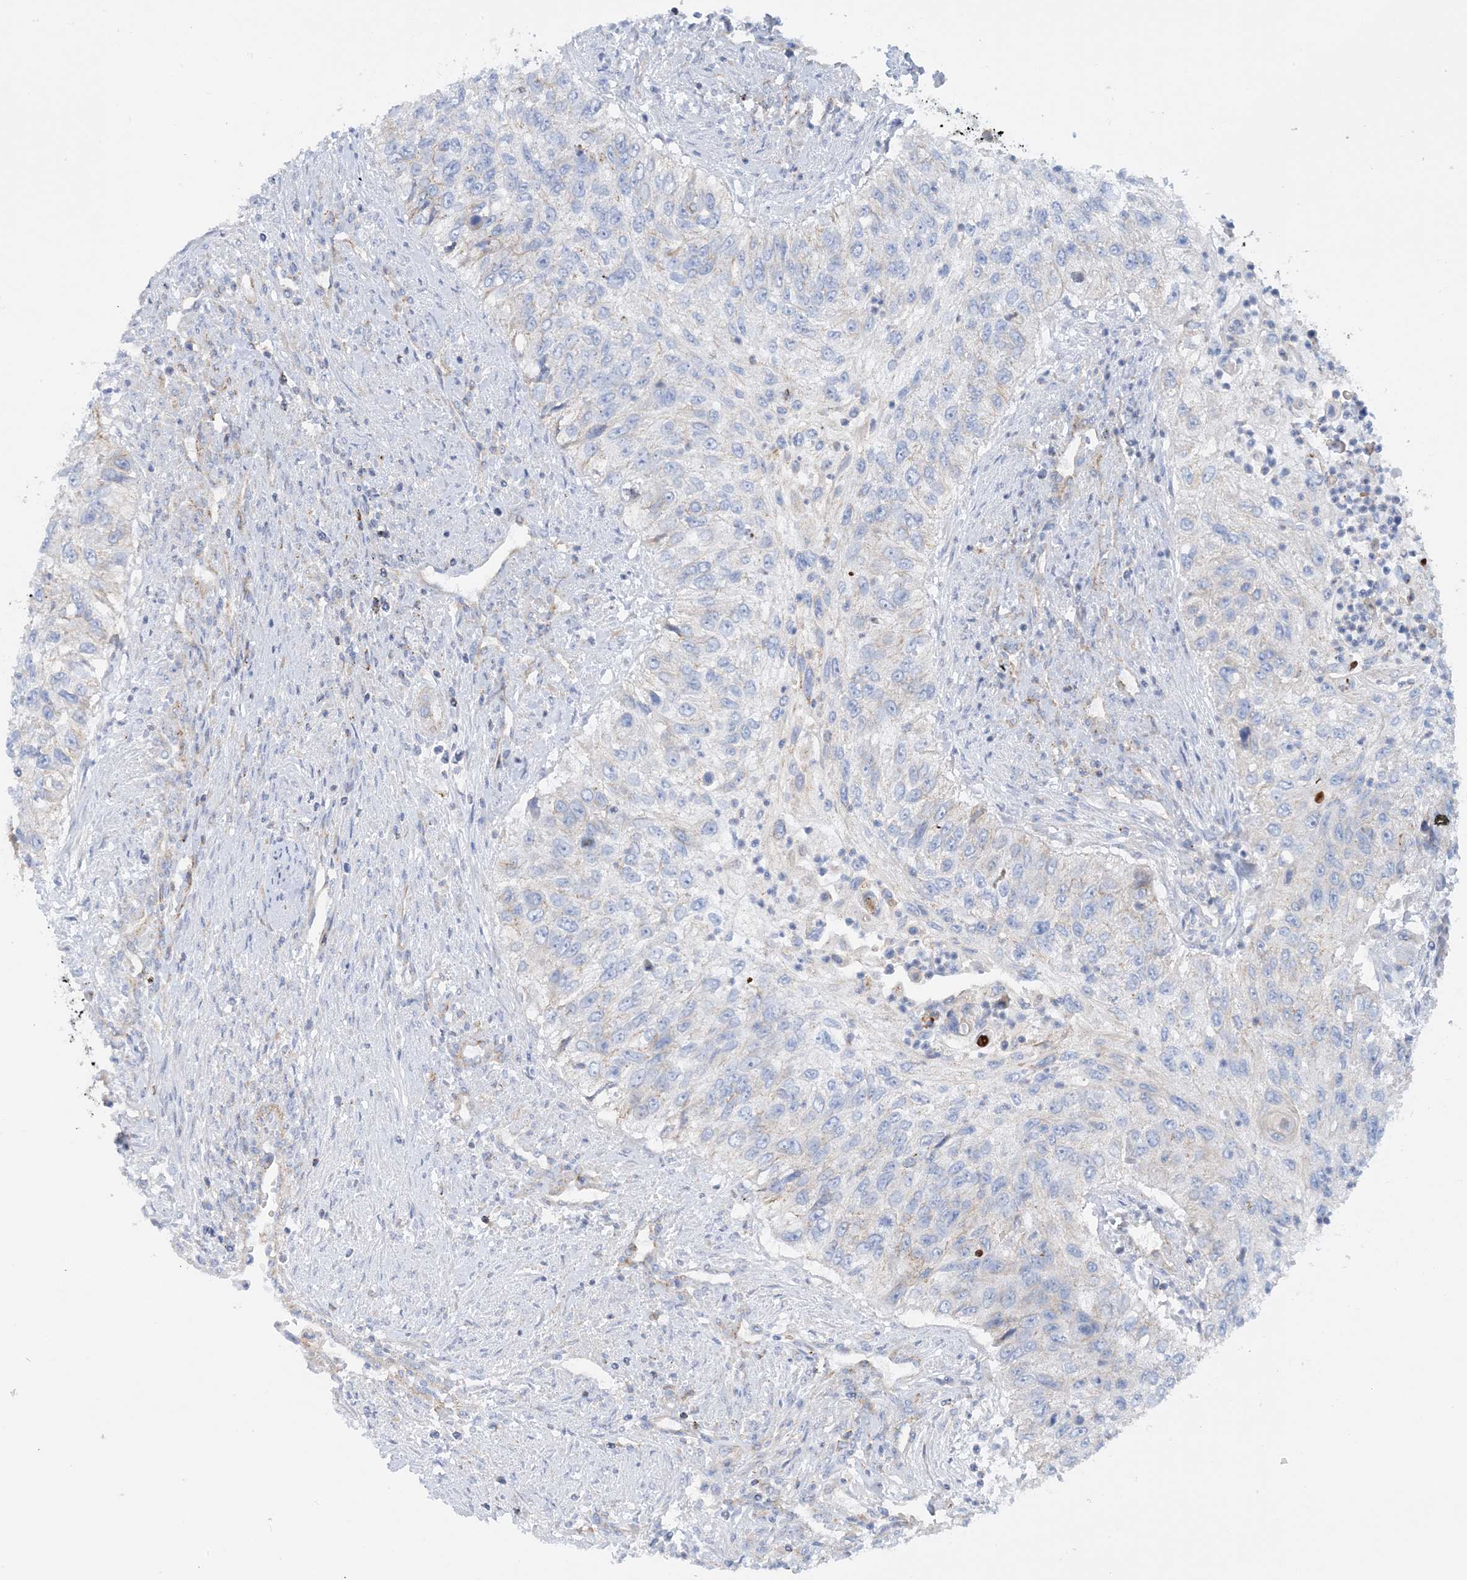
{"staining": {"intensity": "negative", "quantity": "none", "location": "none"}, "tissue": "urothelial cancer", "cell_type": "Tumor cells", "image_type": "cancer", "snomed": [{"axis": "morphology", "description": "Urothelial carcinoma, High grade"}, {"axis": "topography", "description": "Urinary bladder"}], "caption": "Photomicrograph shows no significant protein expression in tumor cells of urothelial cancer.", "gene": "CALHM5", "patient": {"sex": "female", "age": 60}}